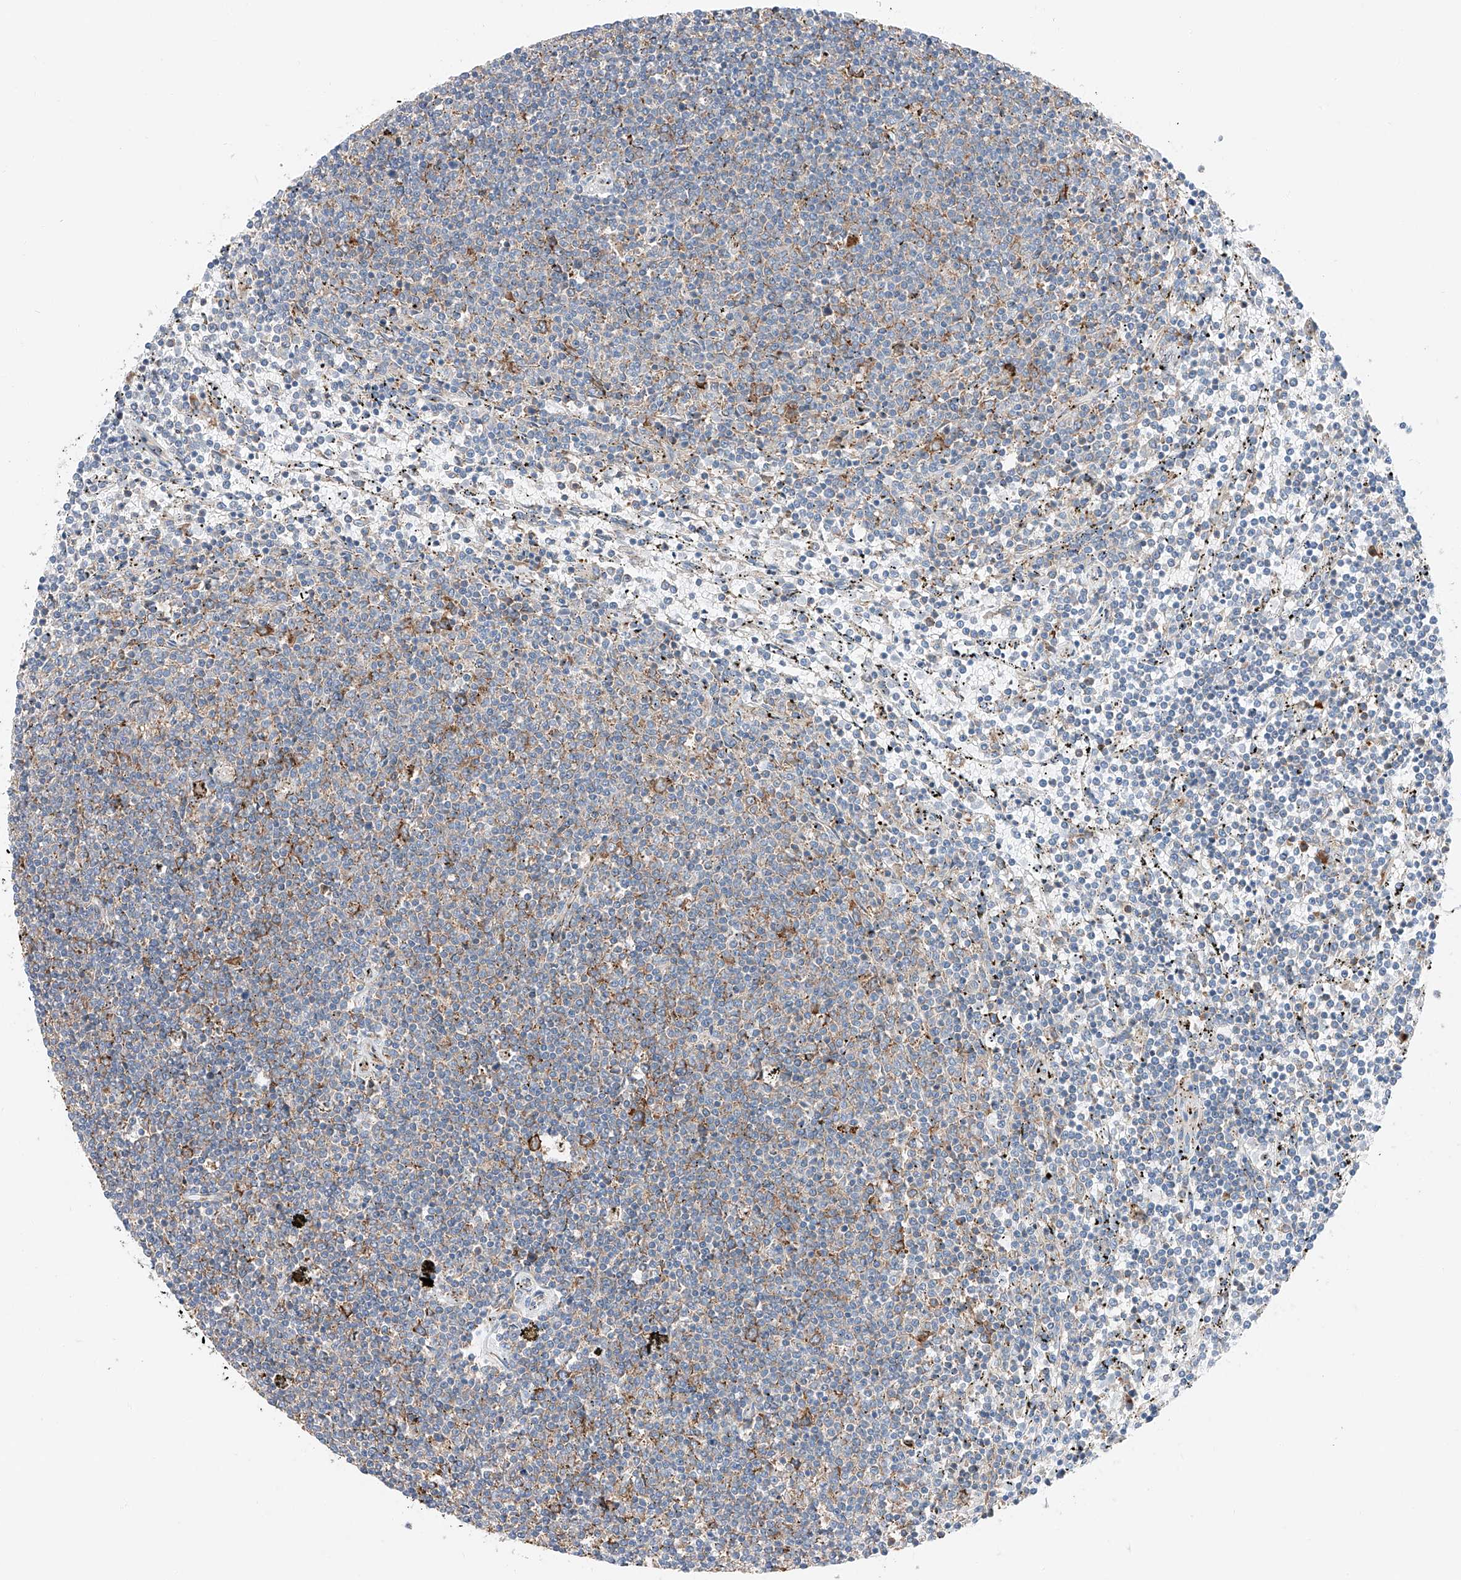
{"staining": {"intensity": "weak", "quantity": "<25%", "location": "cytoplasmic/membranous"}, "tissue": "lymphoma", "cell_type": "Tumor cells", "image_type": "cancer", "snomed": [{"axis": "morphology", "description": "Malignant lymphoma, non-Hodgkin's type, Low grade"}, {"axis": "topography", "description": "Spleen"}], "caption": "Protein analysis of low-grade malignant lymphoma, non-Hodgkin's type displays no significant positivity in tumor cells.", "gene": "CRELD1", "patient": {"sex": "female", "age": 50}}